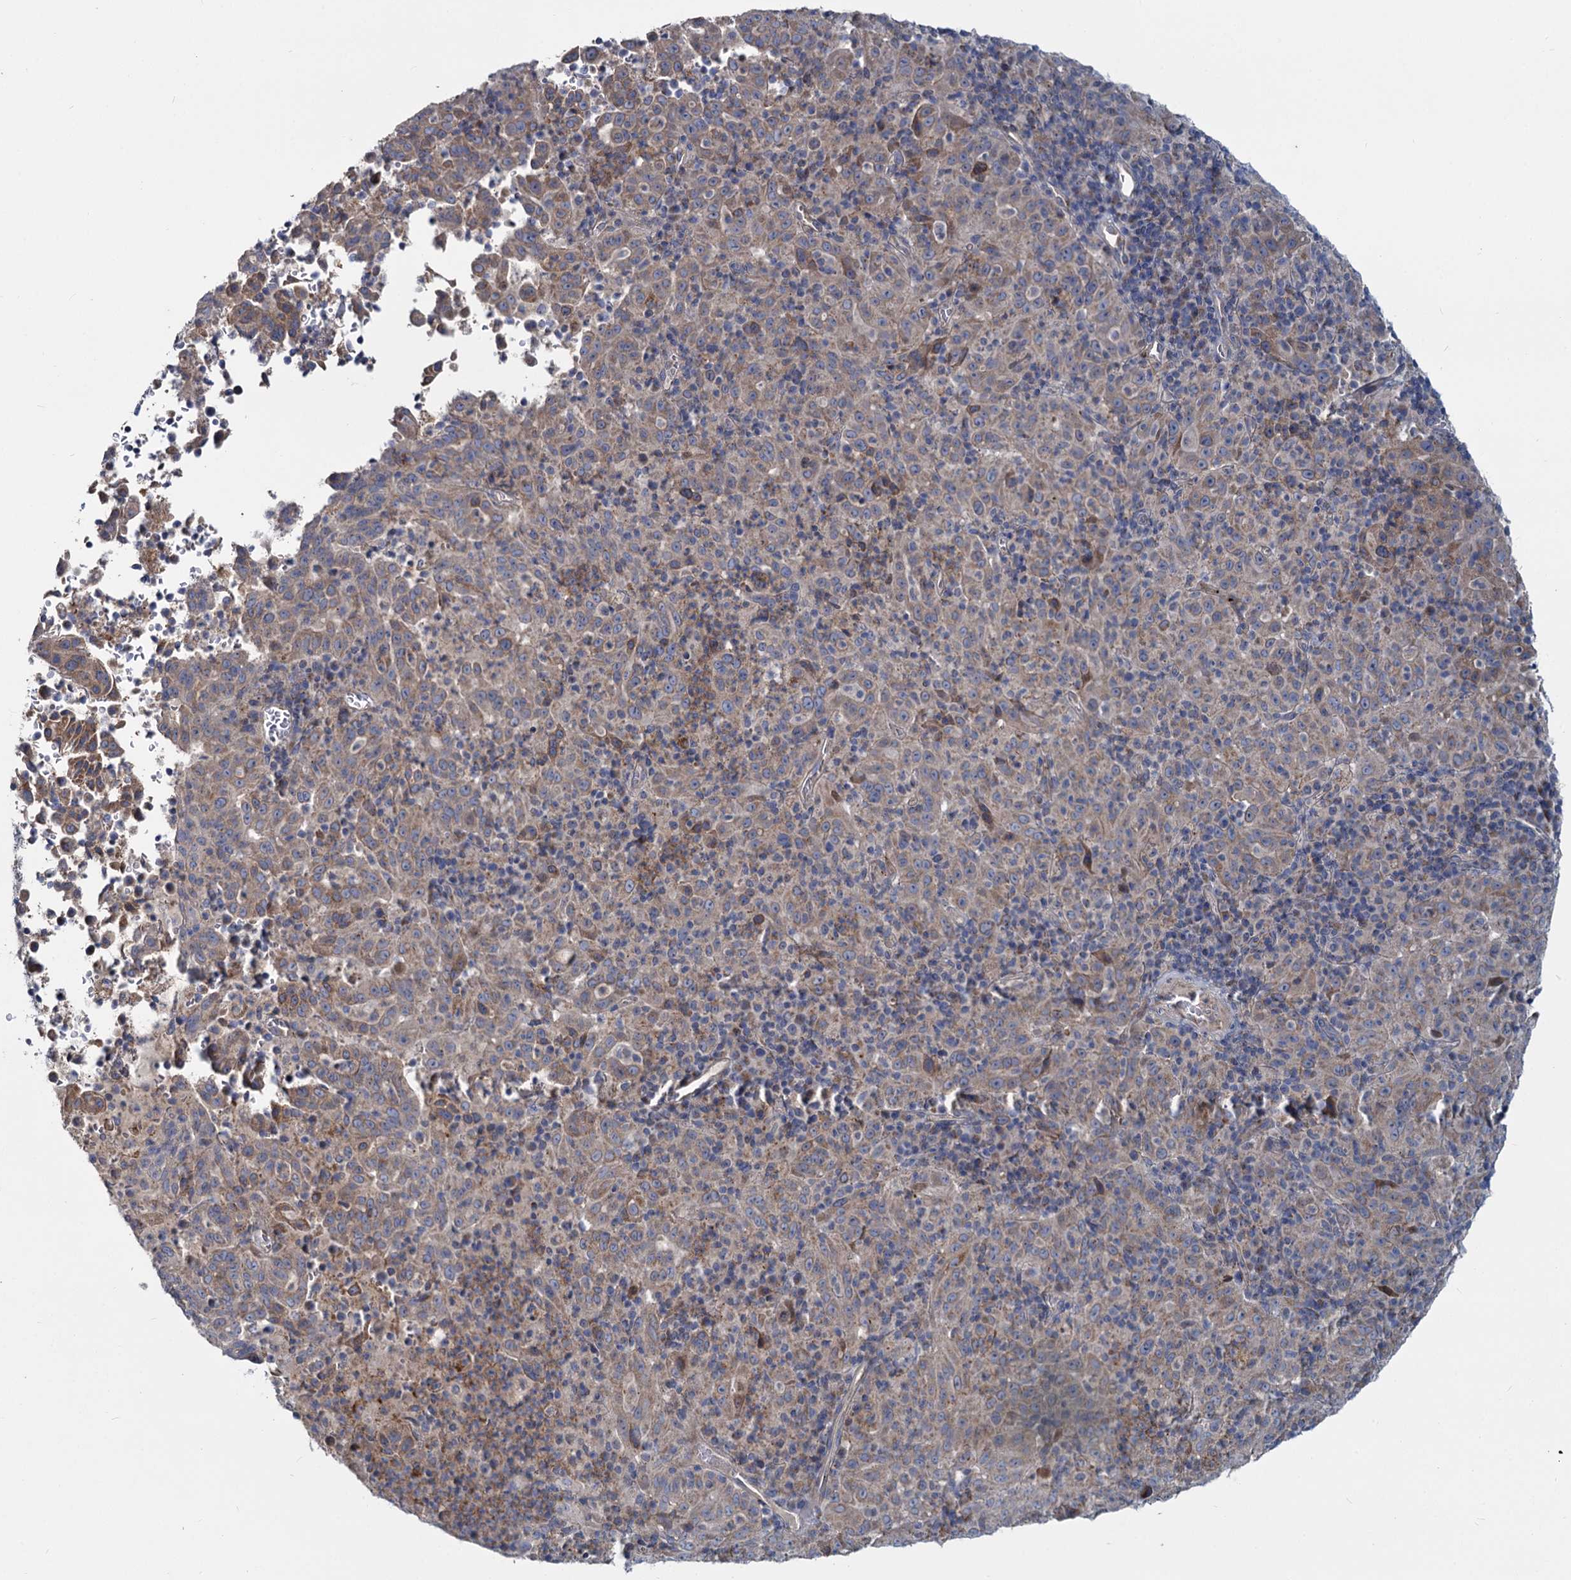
{"staining": {"intensity": "weak", "quantity": "25%-75%", "location": "cytoplasmic/membranous"}, "tissue": "pancreatic cancer", "cell_type": "Tumor cells", "image_type": "cancer", "snomed": [{"axis": "morphology", "description": "Adenocarcinoma, NOS"}, {"axis": "topography", "description": "Pancreas"}], "caption": "Immunohistochemistry (DAB) staining of pancreatic cancer displays weak cytoplasmic/membranous protein staining in approximately 25%-75% of tumor cells.", "gene": "DCUN1D2", "patient": {"sex": "male", "age": 63}}